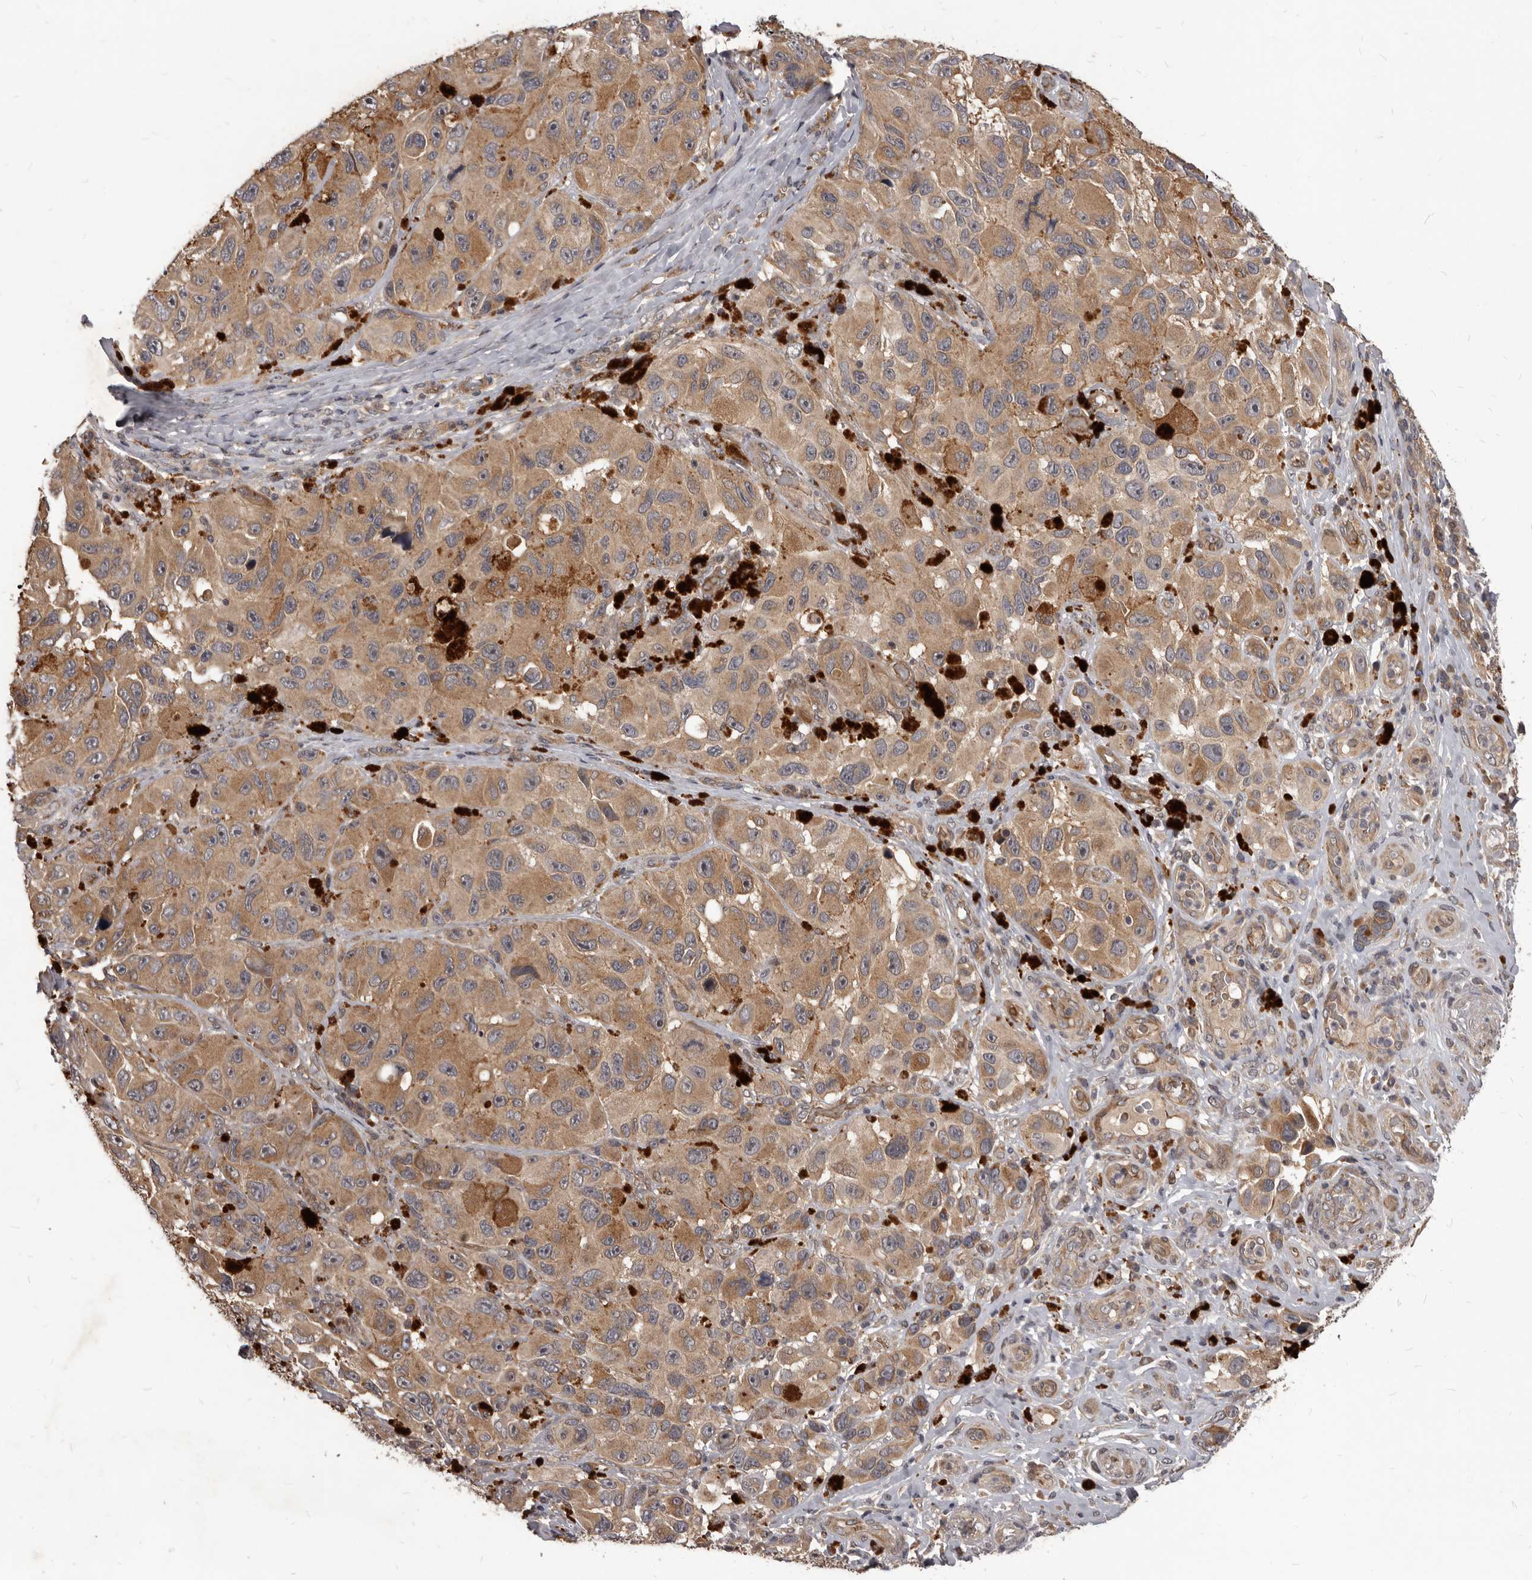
{"staining": {"intensity": "moderate", "quantity": ">75%", "location": "cytoplasmic/membranous"}, "tissue": "melanoma", "cell_type": "Tumor cells", "image_type": "cancer", "snomed": [{"axis": "morphology", "description": "Malignant melanoma, NOS"}, {"axis": "topography", "description": "Skin"}], "caption": "Brown immunohistochemical staining in human melanoma demonstrates moderate cytoplasmic/membranous staining in about >75% of tumor cells.", "gene": "GABPB2", "patient": {"sex": "female", "age": 73}}